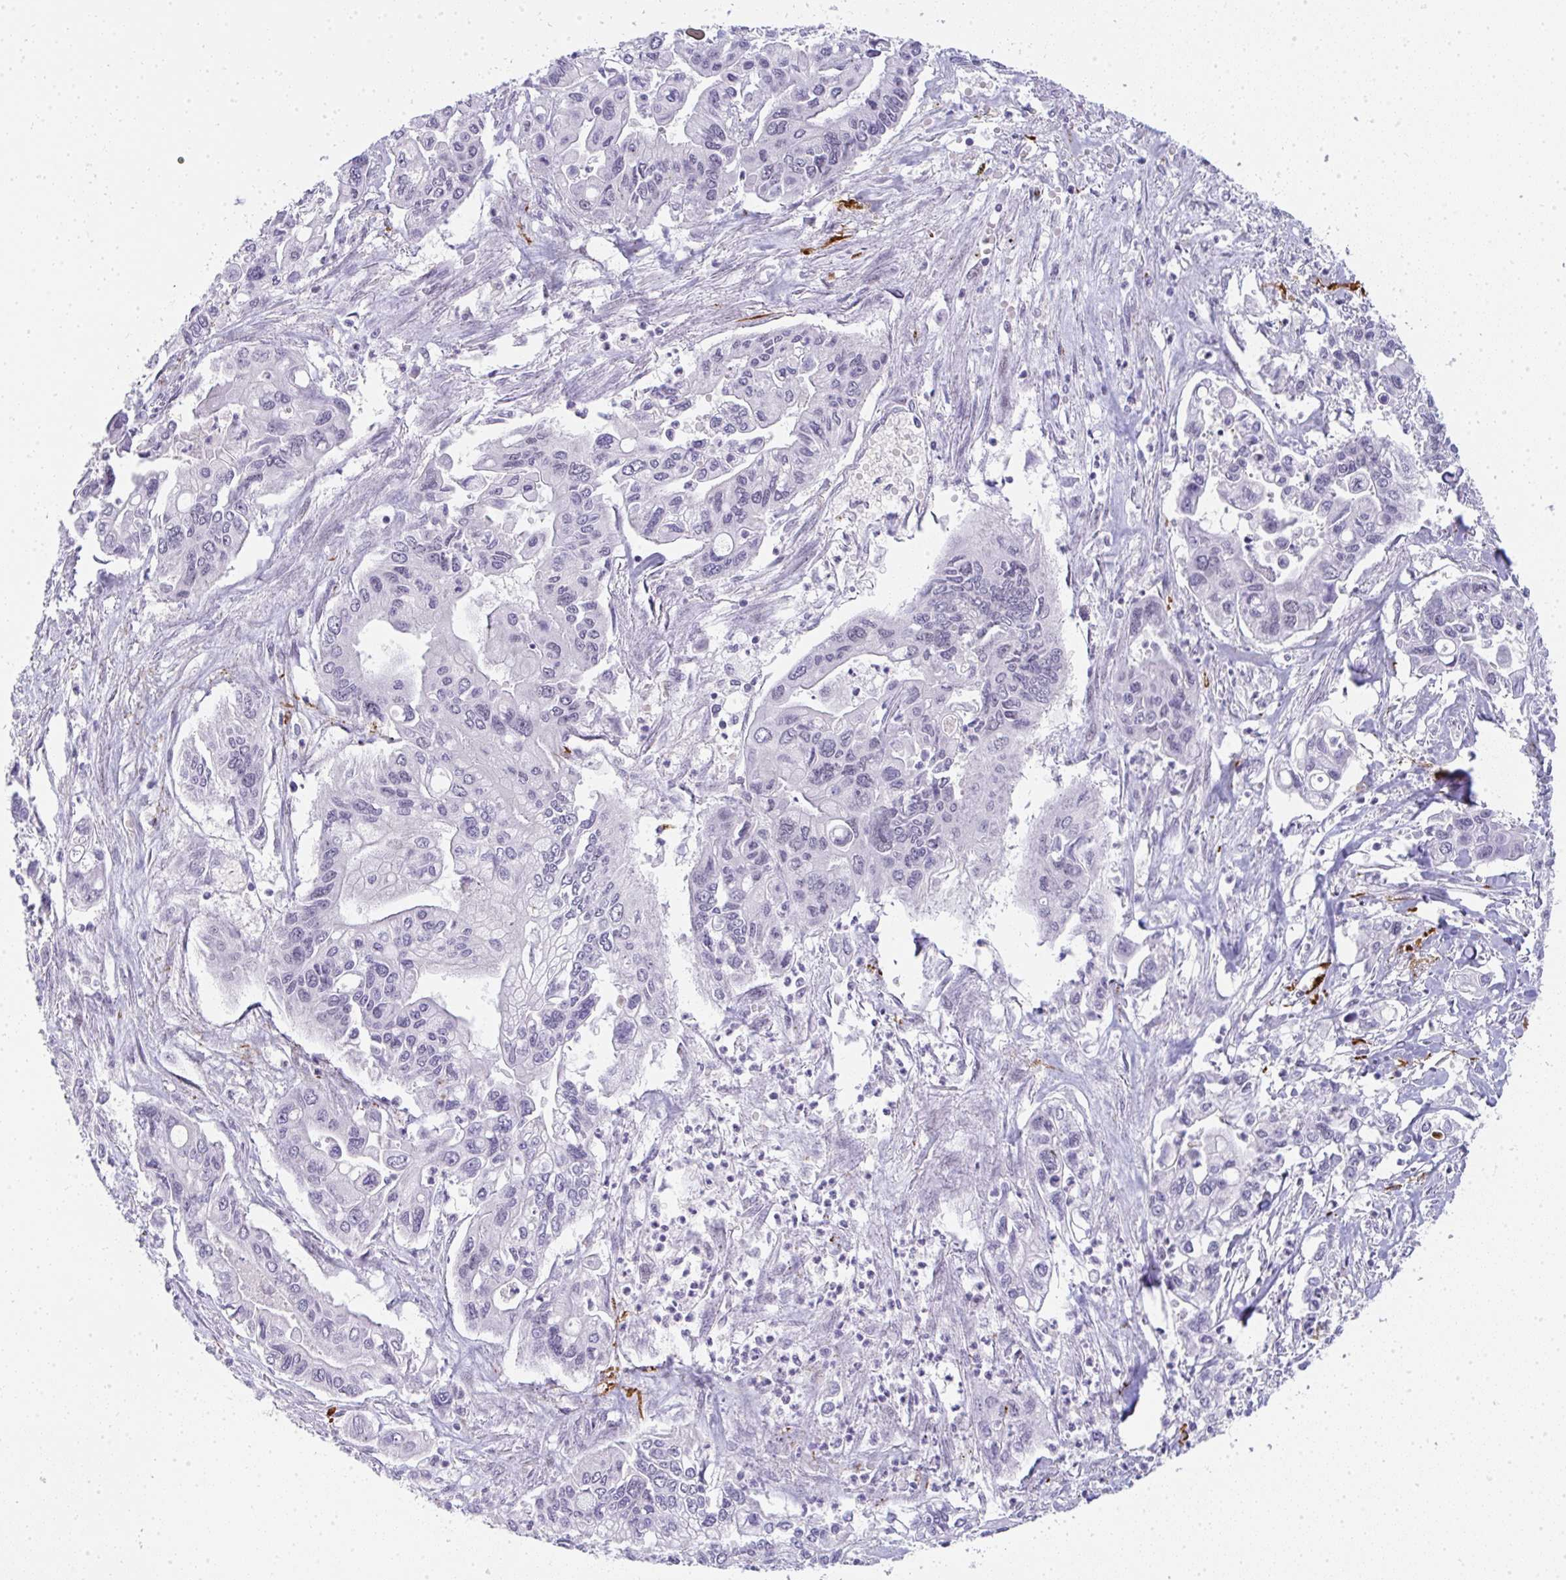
{"staining": {"intensity": "negative", "quantity": "none", "location": "none"}, "tissue": "pancreatic cancer", "cell_type": "Tumor cells", "image_type": "cancer", "snomed": [{"axis": "morphology", "description": "Adenocarcinoma, NOS"}, {"axis": "topography", "description": "Pancreas"}], "caption": "Immunohistochemical staining of human pancreatic adenocarcinoma displays no significant staining in tumor cells. (DAB (3,3'-diaminobenzidine) IHC visualized using brightfield microscopy, high magnification).", "gene": "TNMD", "patient": {"sex": "male", "age": 62}}